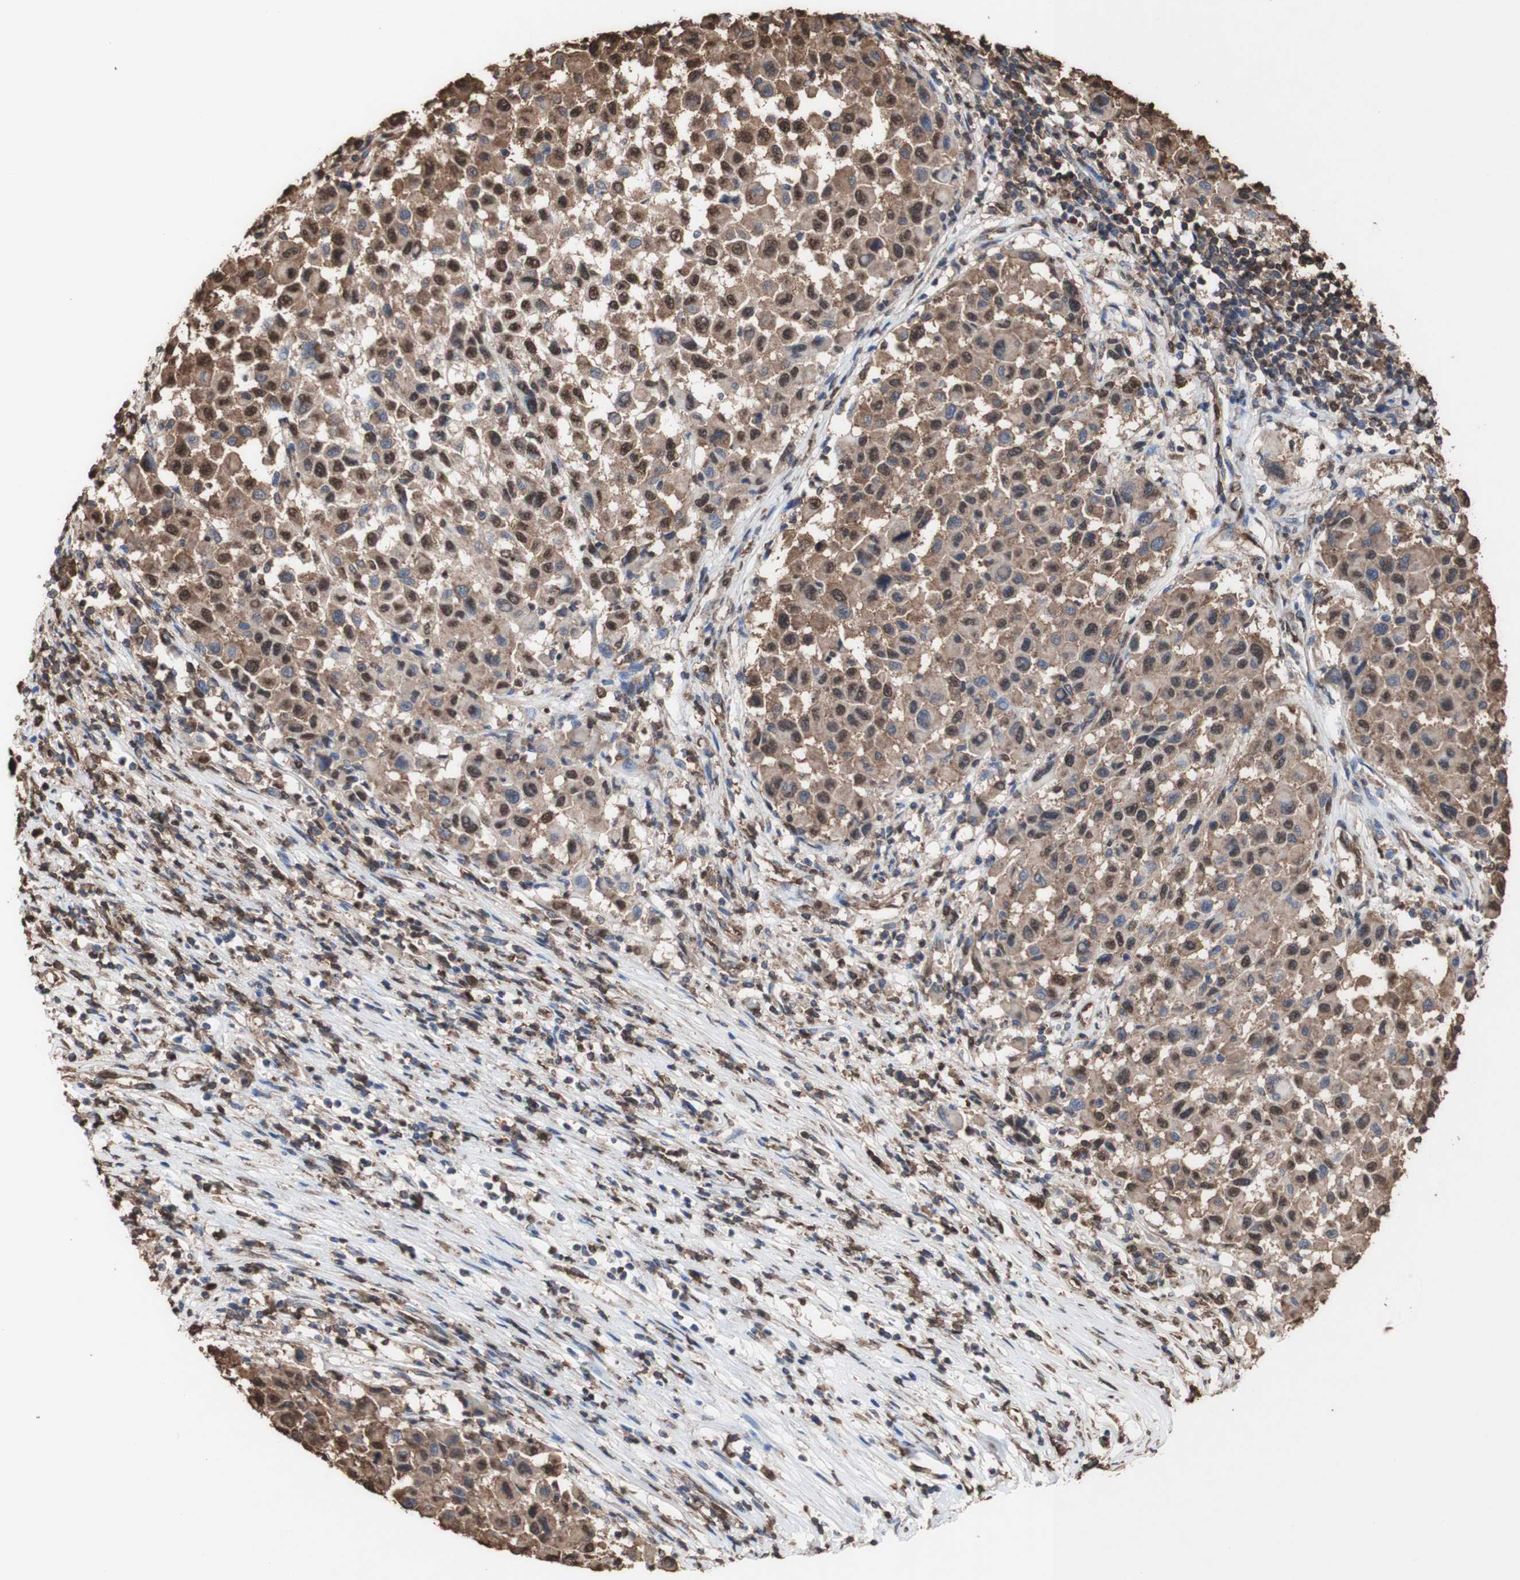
{"staining": {"intensity": "strong", "quantity": ">75%", "location": "cytoplasmic/membranous,nuclear"}, "tissue": "melanoma", "cell_type": "Tumor cells", "image_type": "cancer", "snomed": [{"axis": "morphology", "description": "Malignant melanoma, Metastatic site"}, {"axis": "topography", "description": "Lymph node"}], "caption": "This is a micrograph of IHC staining of melanoma, which shows strong expression in the cytoplasmic/membranous and nuclear of tumor cells.", "gene": "PIDD1", "patient": {"sex": "male", "age": 61}}